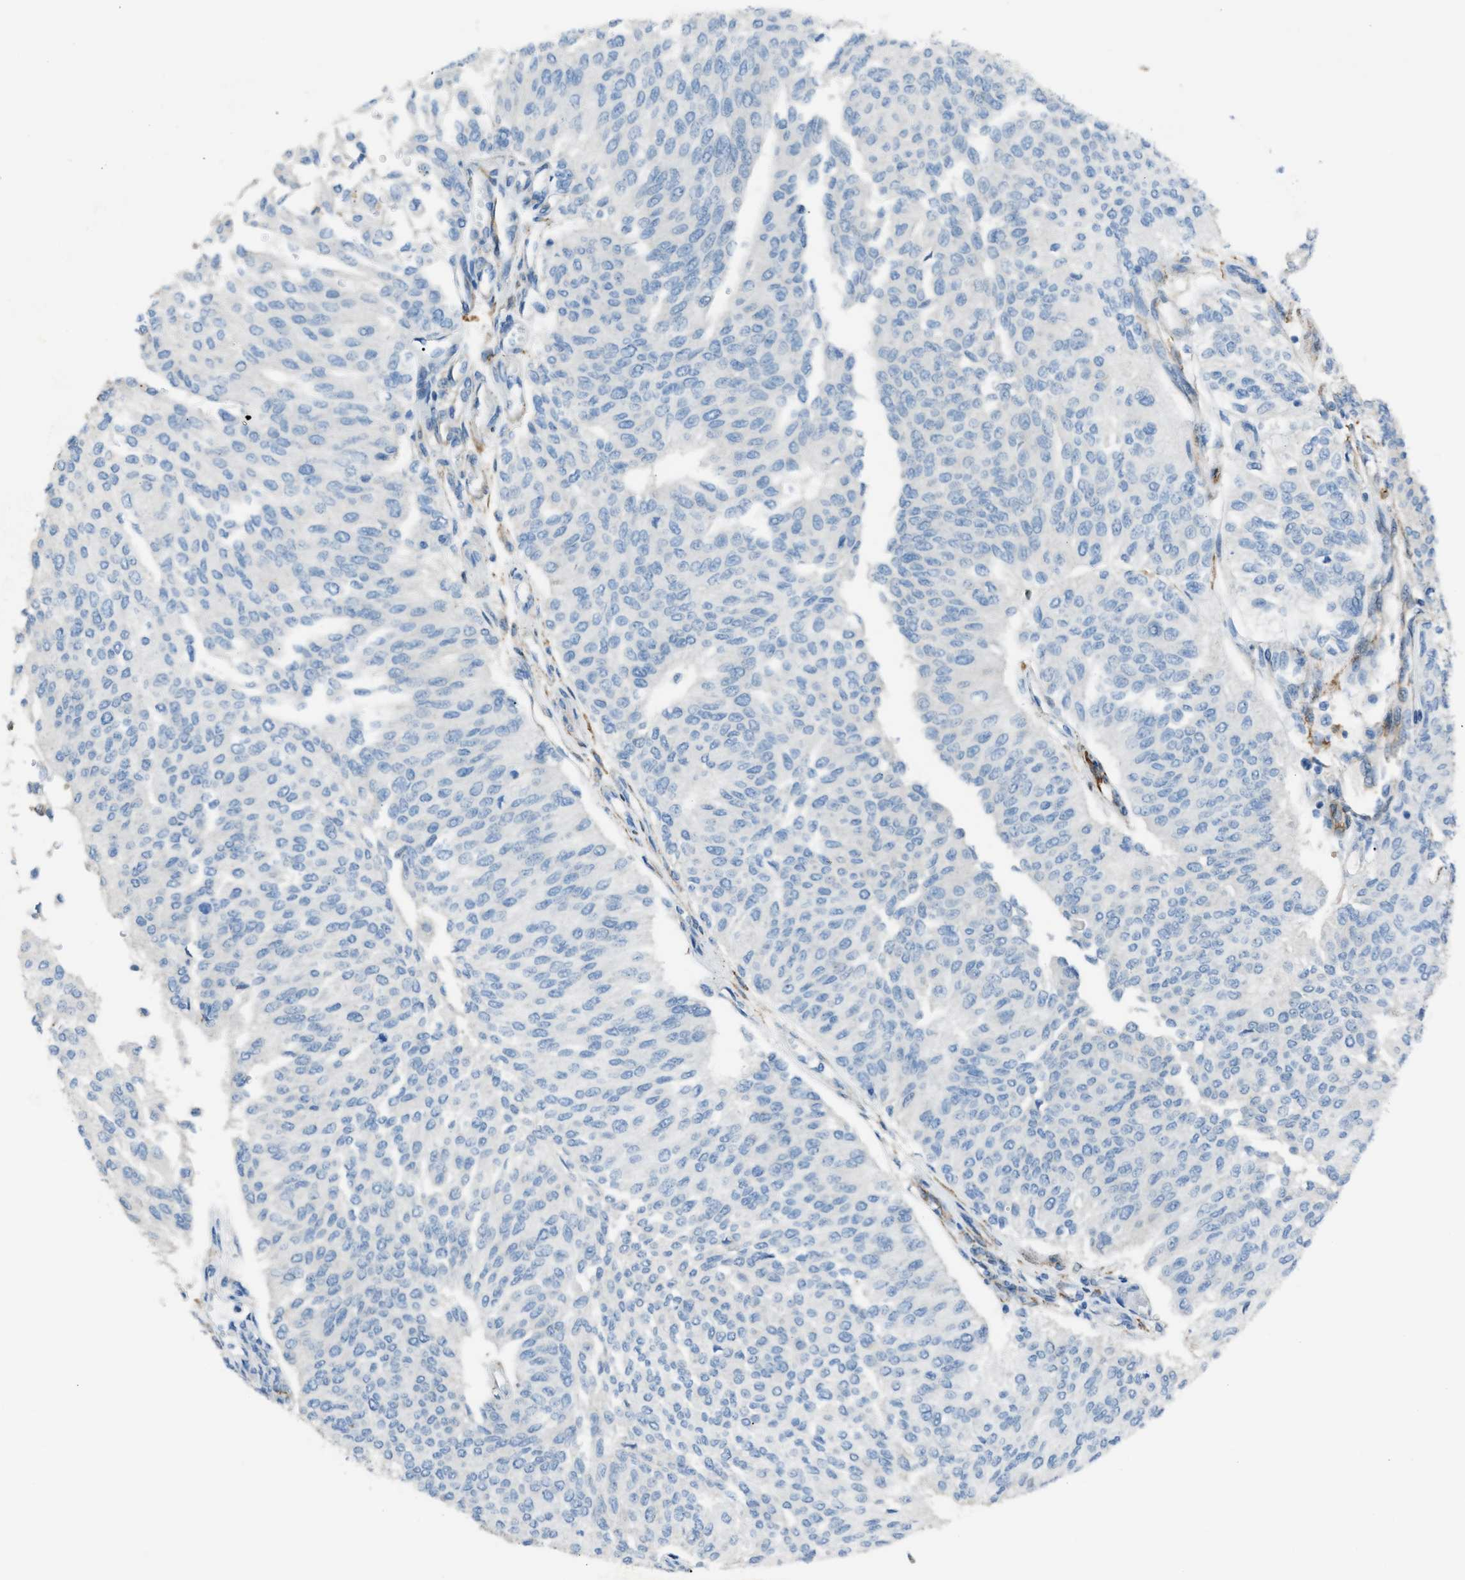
{"staining": {"intensity": "negative", "quantity": "none", "location": "none"}, "tissue": "urothelial cancer", "cell_type": "Tumor cells", "image_type": "cancer", "snomed": [{"axis": "morphology", "description": "Urothelial carcinoma, Low grade"}, {"axis": "topography", "description": "Urinary bladder"}], "caption": "This is an immunohistochemistry (IHC) histopathology image of low-grade urothelial carcinoma. There is no expression in tumor cells.", "gene": "SLC22A15", "patient": {"sex": "female", "age": 79}}